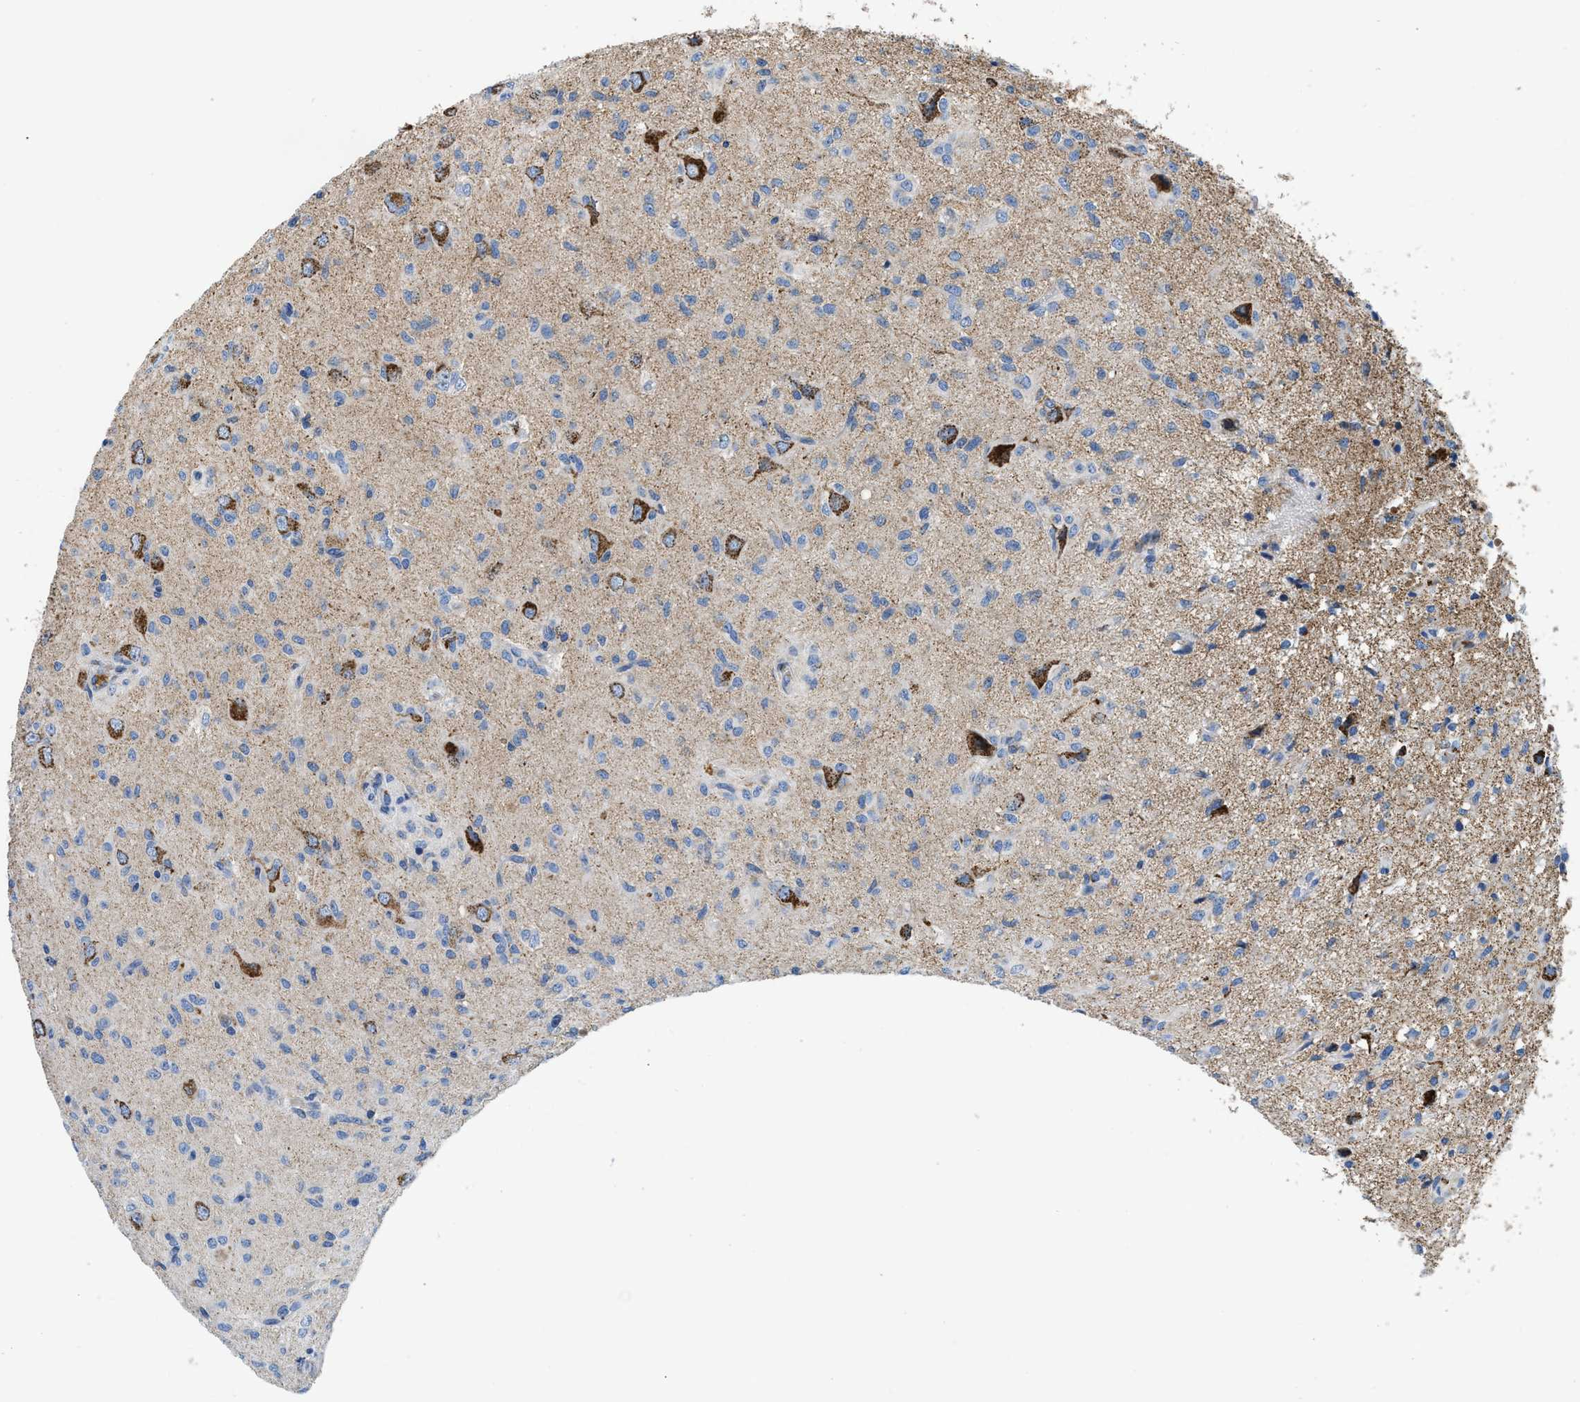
{"staining": {"intensity": "strong", "quantity": "<25%", "location": "cytoplasmic/membranous"}, "tissue": "glioma", "cell_type": "Tumor cells", "image_type": "cancer", "snomed": [{"axis": "morphology", "description": "Glioma, malignant, High grade"}, {"axis": "topography", "description": "Brain"}], "caption": "Glioma was stained to show a protein in brown. There is medium levels of strong cytoplasmic/membranous staining in about <25% of tumor cells.", "gene": "SLC25A13", "patient": {"sex": "female", "age": 59}}